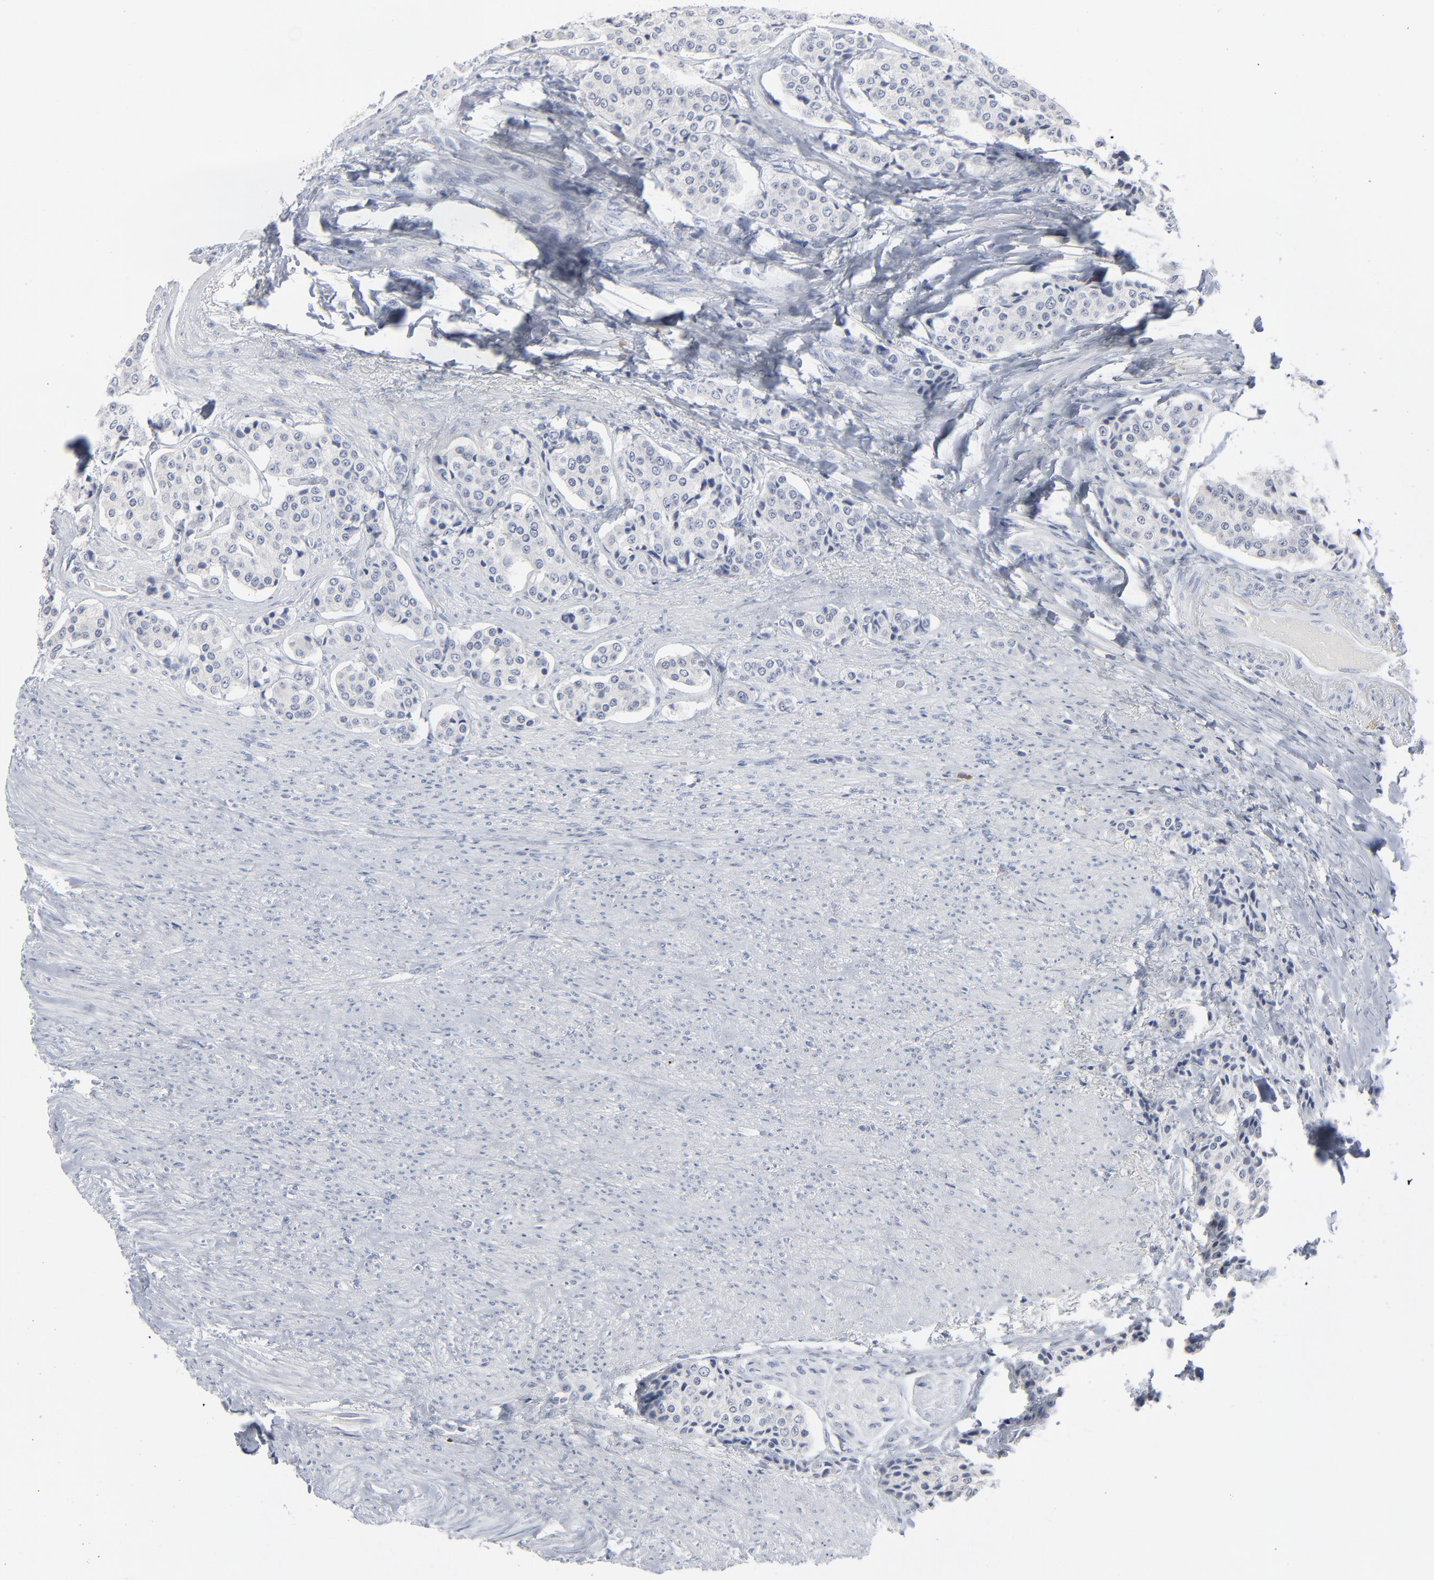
{"staining": {"intensity": "negative", "quantity": "none", "location": "none"}, "tissue": "carcinoid", "cell_type": "Tumor cells", "image_type": "cancer", "snomed": [{"axis": "morphology", "description": "Carcinoid, malignant, NOS"}, {"axis": "topography", "description": "Colon"}], "caption": "A high-resolution histopathology image shows IHC staining of malignant carcinoid, which demonstrates no significant expression in tumor cells.", "gene": "PAGE1", "patient": {"sex": "female", "age": 61}}